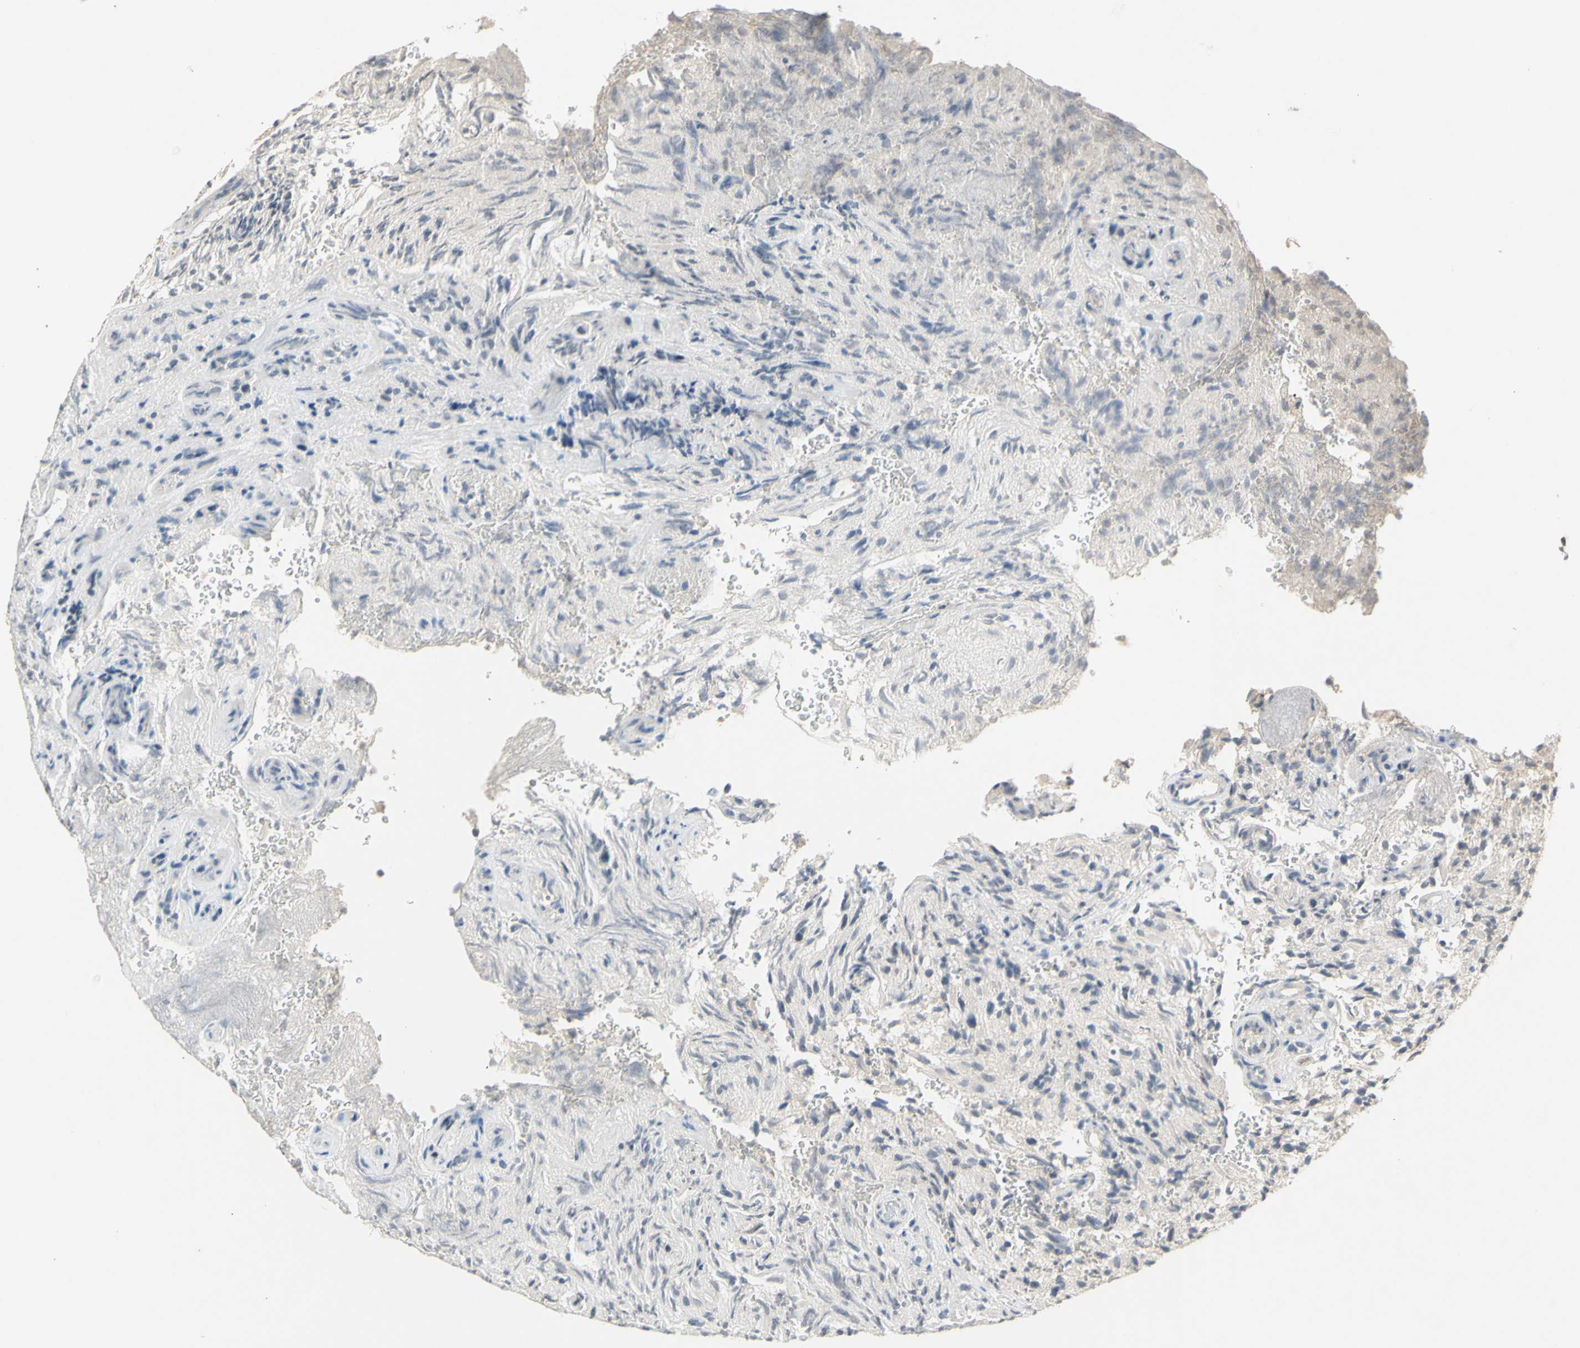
{"staining": {"intensity": "negative", "quantity": "none", "location": "none"}, "tissue": "glioma", "cell_type": "Tumor cells", "image_type": "cancer", "snomed": [{"axis": "morphology", "description": "Glioma, malignant, High grade"}, {"axis": "topography", "description": "Brain"}], "caption": "Immunohistochemistry histopathology image of malignant high-grade glioma stained for a protein (brown), which exhibits no expression in tumor cells. The staining was performed using DAB to visualize the protein expression in brown, while the nuclei were stained in blue with hematoxylin (Magnification: 20x).", "gene": "NLRP1", "patient": {"sex": "male", "age": 71}}